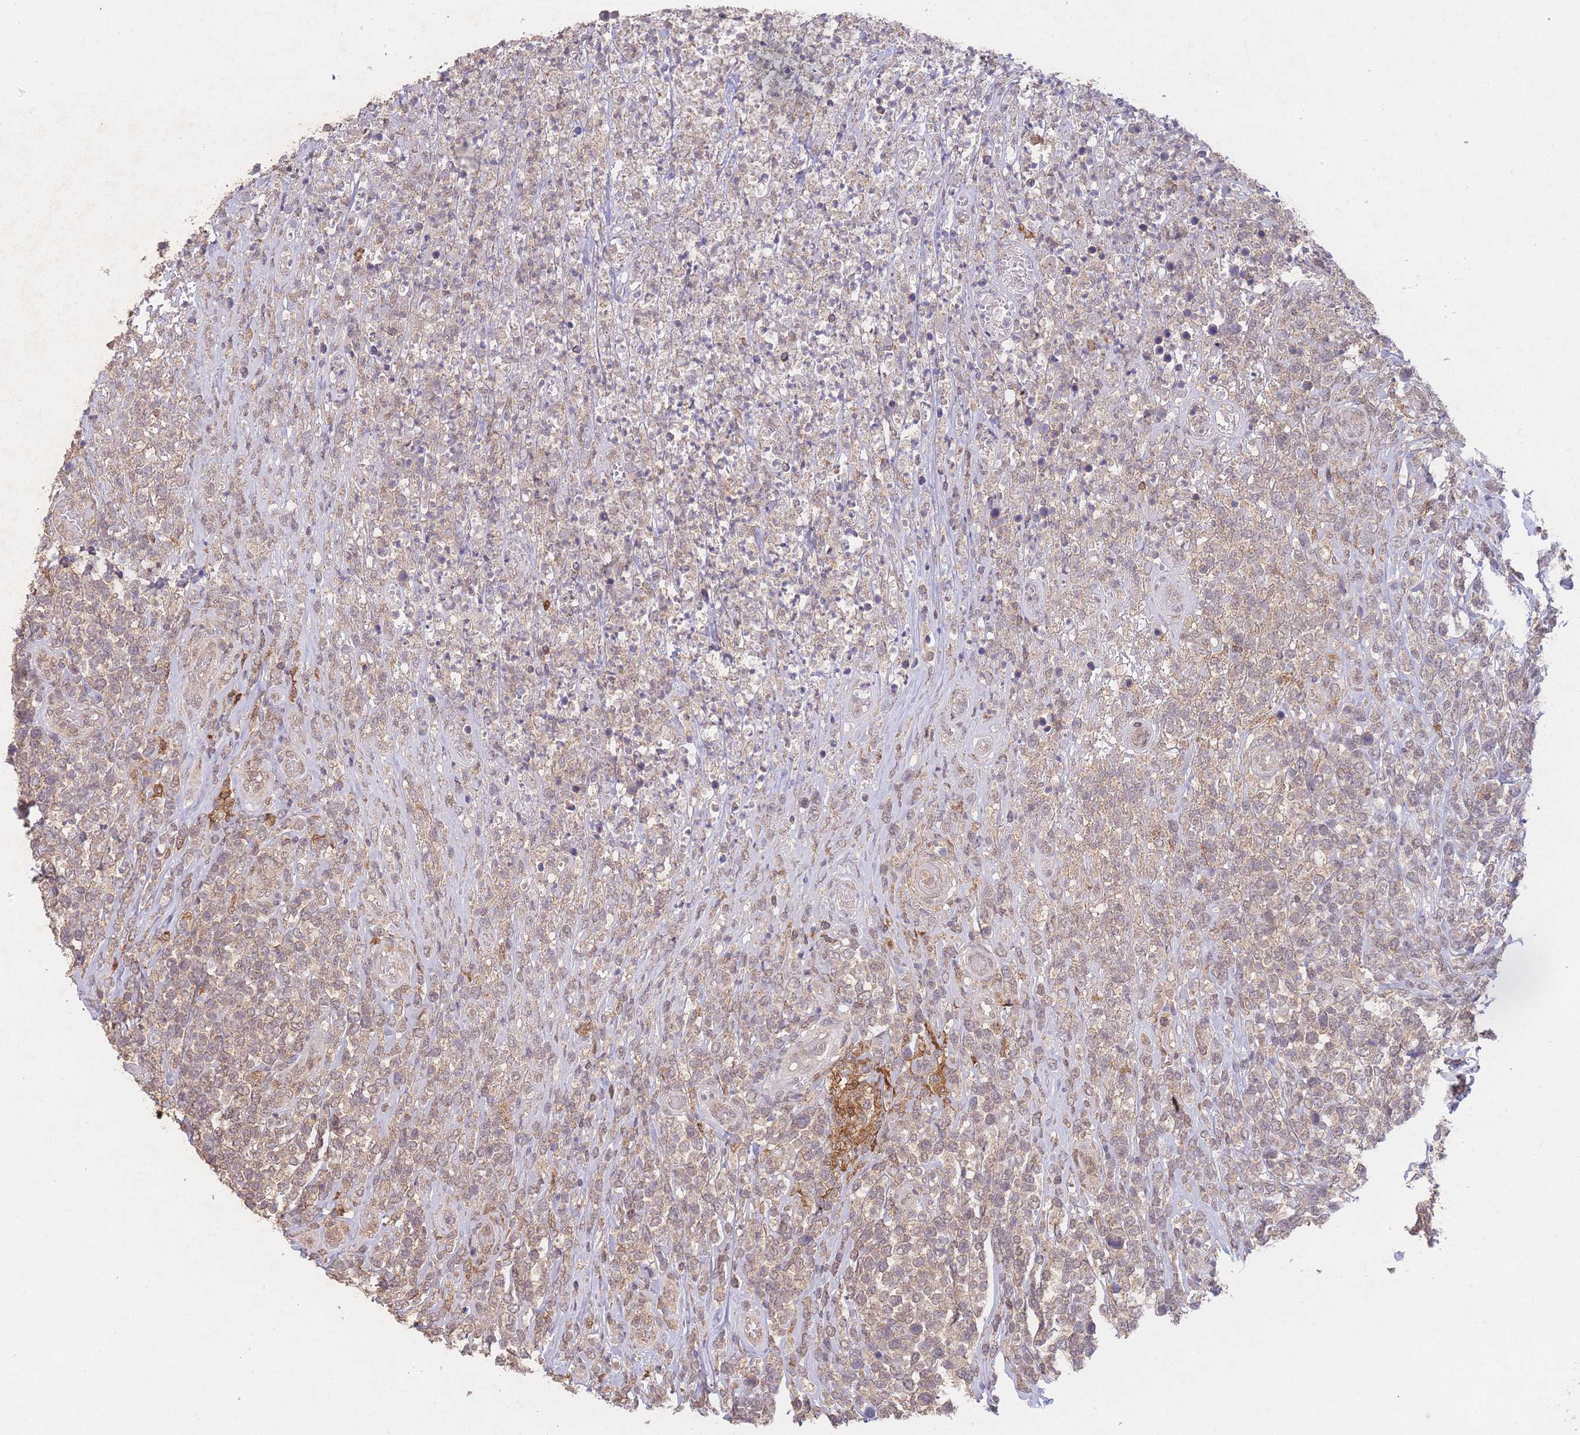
{"staining": {"intensity": "weak", "quantity": "<25%", "location": "cytoplasmic/membranous"}, "tissue": "lymphoma", "cell_type": "Tumor cells", "image_type": "cancer", "snomed": [{"axis": "morphology", "description": "Malignant lymphoma, non-Hodgkin's type, High grade"}, {"axis": "topography", "description": "Soft tissue"}], "caption": "IHC histopathology image of neoplastic tissue: malignant lymphoma, non-Hodgkin's type (high-grade) stained with DAB shows no significant protein staining in tumor cells. (DAB (3,3'-diaminobenzidine) immunohistochemistry (IHC) visualized using brightfield microscopy, high magnification).", "gene": "RNF144B", "patient": {"sex": "female", "age": 56}}